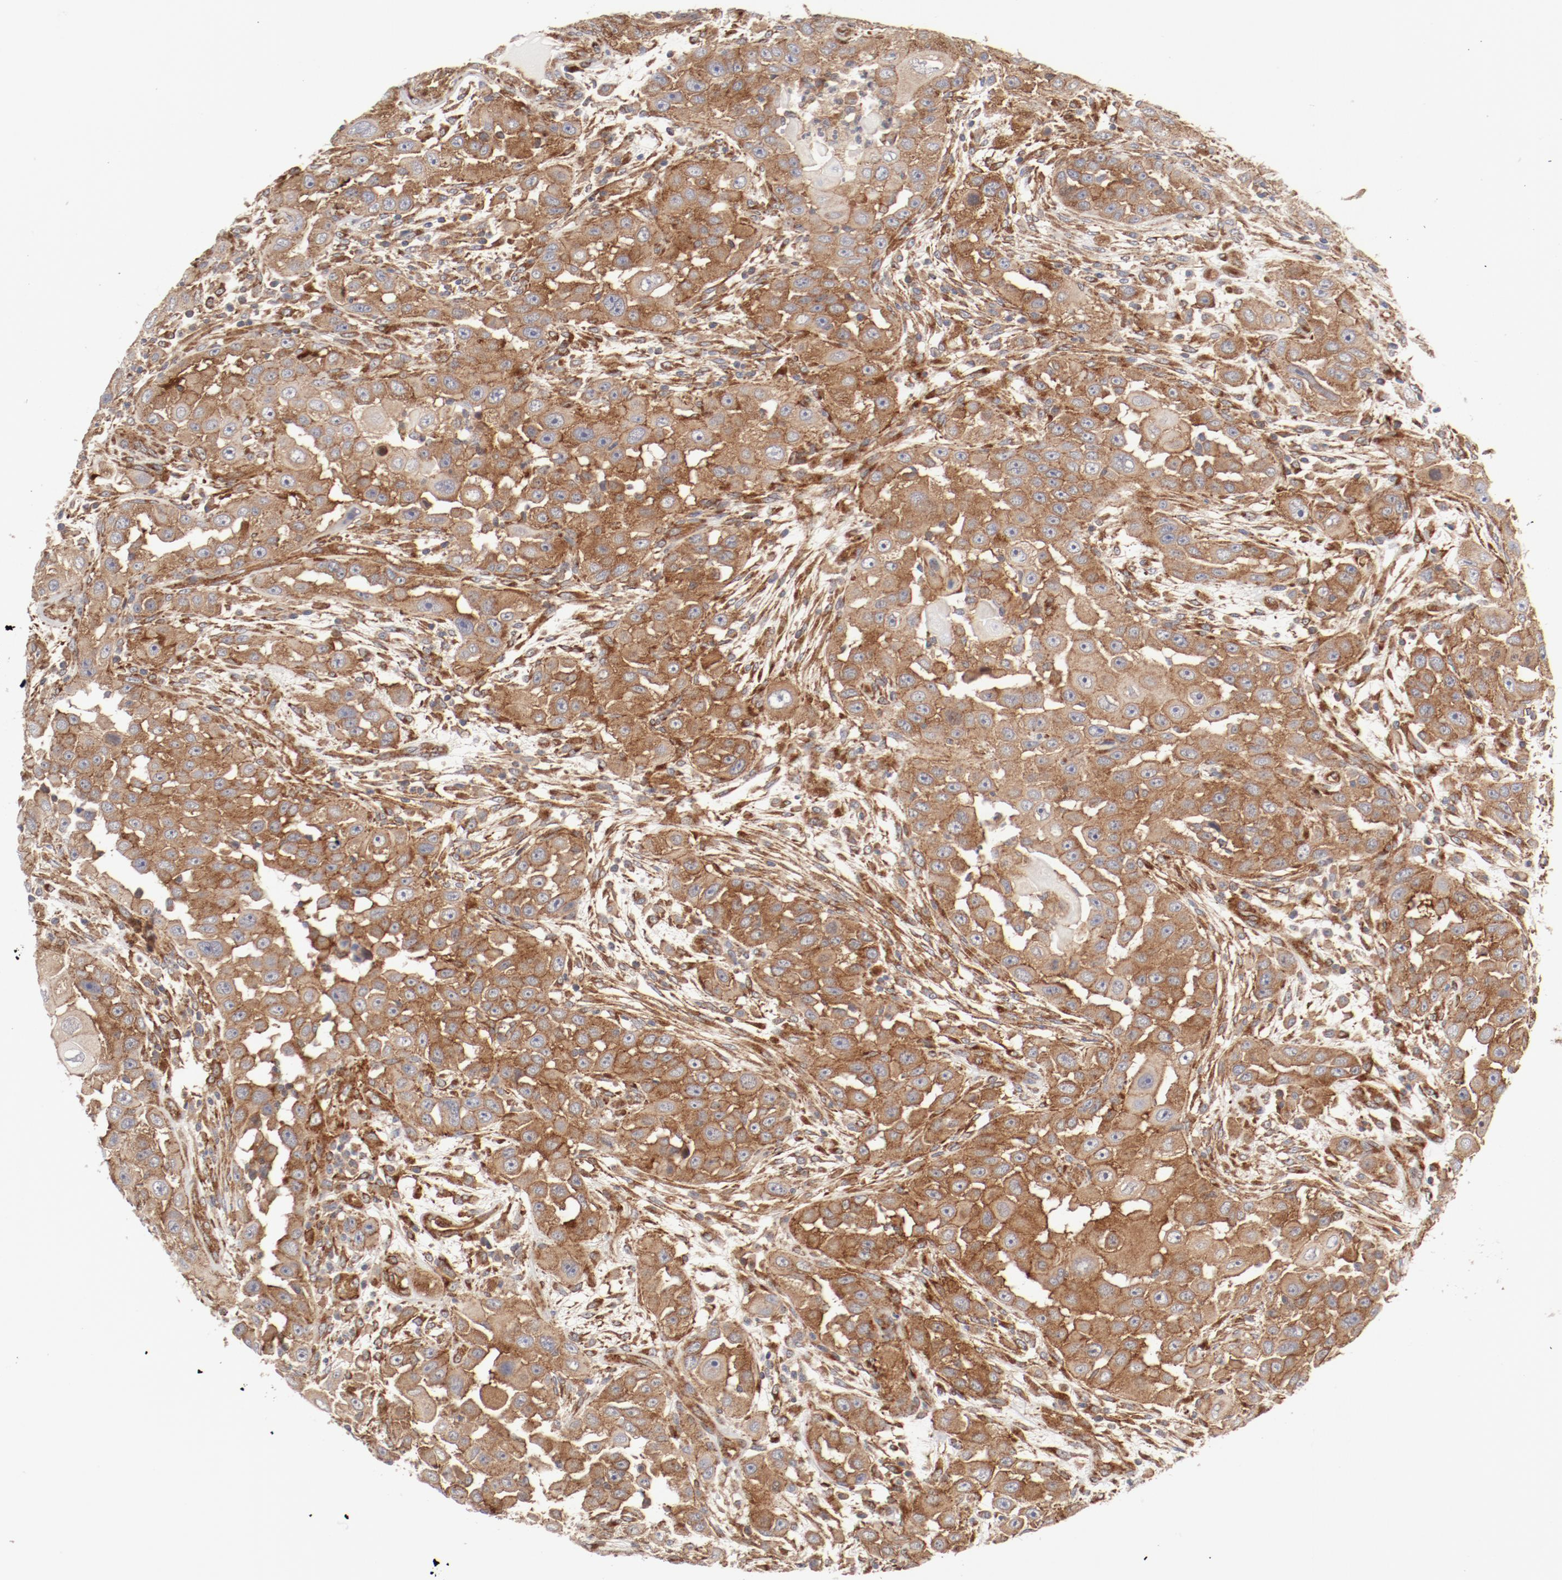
{"staining": {"intensity": "moderate", "quantity": ">75%", "location": "cytoplasmic/membranous"}, "tissue": "head and neck cancer", "cell_type": "Tumor cells", "image_type": "cancer", "snomed": [{"axis": "morphology", "description": "Carcinoma, NOS"}, {"axis": "topography", "description": "Head-Neck"}], "caption": "An image showing moderate cytoplasmic/membranous positivity in about >75% of tumor cells in head and neck carcinoma, as visualized by brown immunohistochemical staining.", "gene": "AP2A1", "patient": {"sex": "male", "age": 87}}